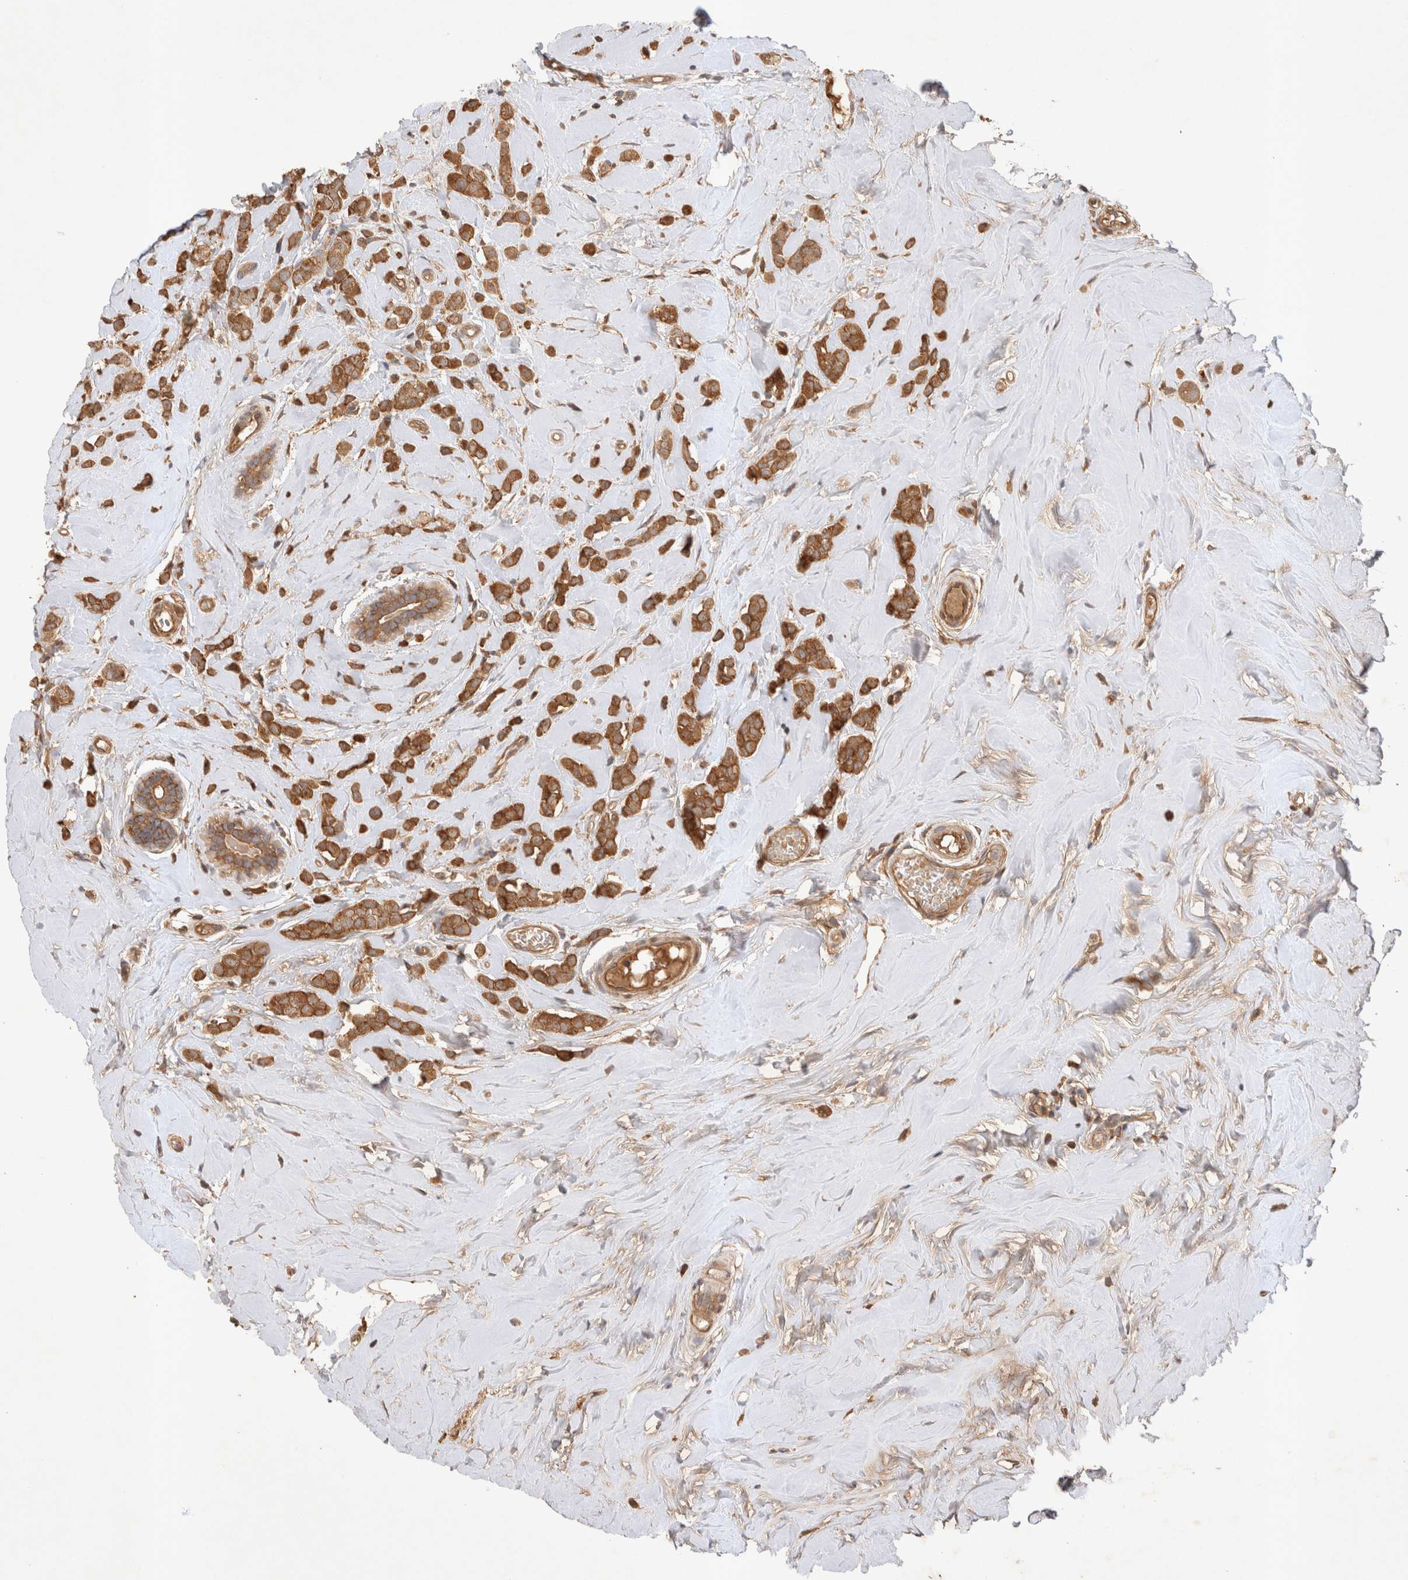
{"staining": {"intensity": "moderate", "quantity": ">75%", "location": "cytoplasmic/membranous"}, "tissue": "breast cancer", "cell_type": "Tumor cells", "image_type": "cancer", "snomed": [{"axis": "morphology", "description": "Lobular carcinoma"}, {"axis": "topography", "description": "Breast"}], "caption": "DAB (3,3'-diaminobenzidine) immunohistochemical staining of lobular carcinoma (breast) reveals moderate cytoplasmic/membranous protein expression in approximately >75% of tumor cells. The protein is shown in brown color, while the nuclei are stained blue.", "gene": "YES1", "patient": {"sex": "female", "age": 47}}